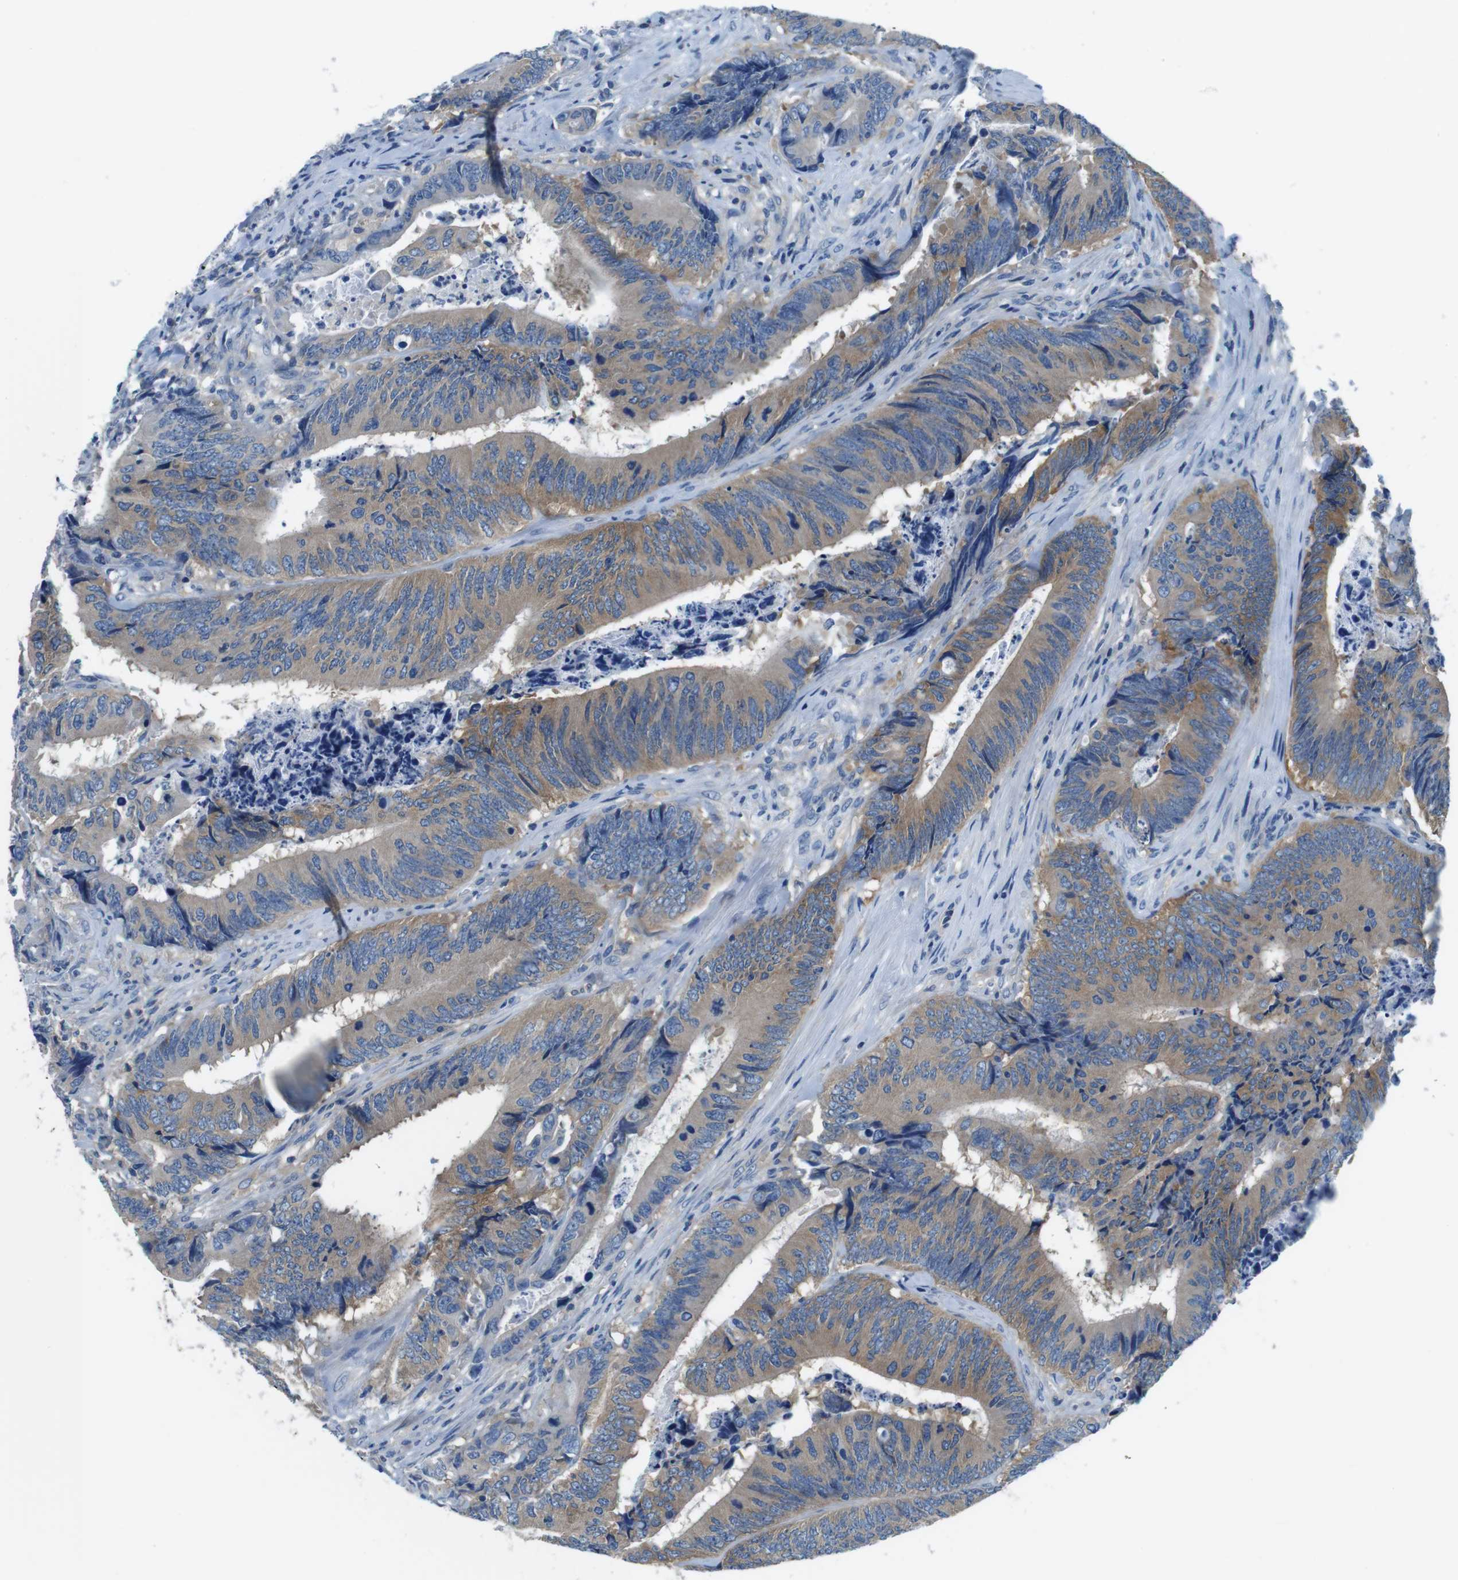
{"staining": {"intensity": "moderate", "quantity": ">75%", "location": "cytoplasmic/membranous"}, "tissue": "colorectal cancer", "cell_type": "Tumor cells", "image_type": "cancer", "snomed": [{"axis": "morphology", "description": "Normal tissue, NOS"}, {"axis": "morphology", "description": "Adenocarcinoma, NOS"}, {"axis": "topography", "description": "Colon"}], "caption": "Immunohistochemistry (IHC) micrograph of adenocarcinoma (colorectal) stained for a protein (brown), which displays medium levels of moderate cytoplasmic/membranous positivity in about >75% of tumor cells.", "gene": "DENND4C", "patient": {"sex": "male", "age": 56}}